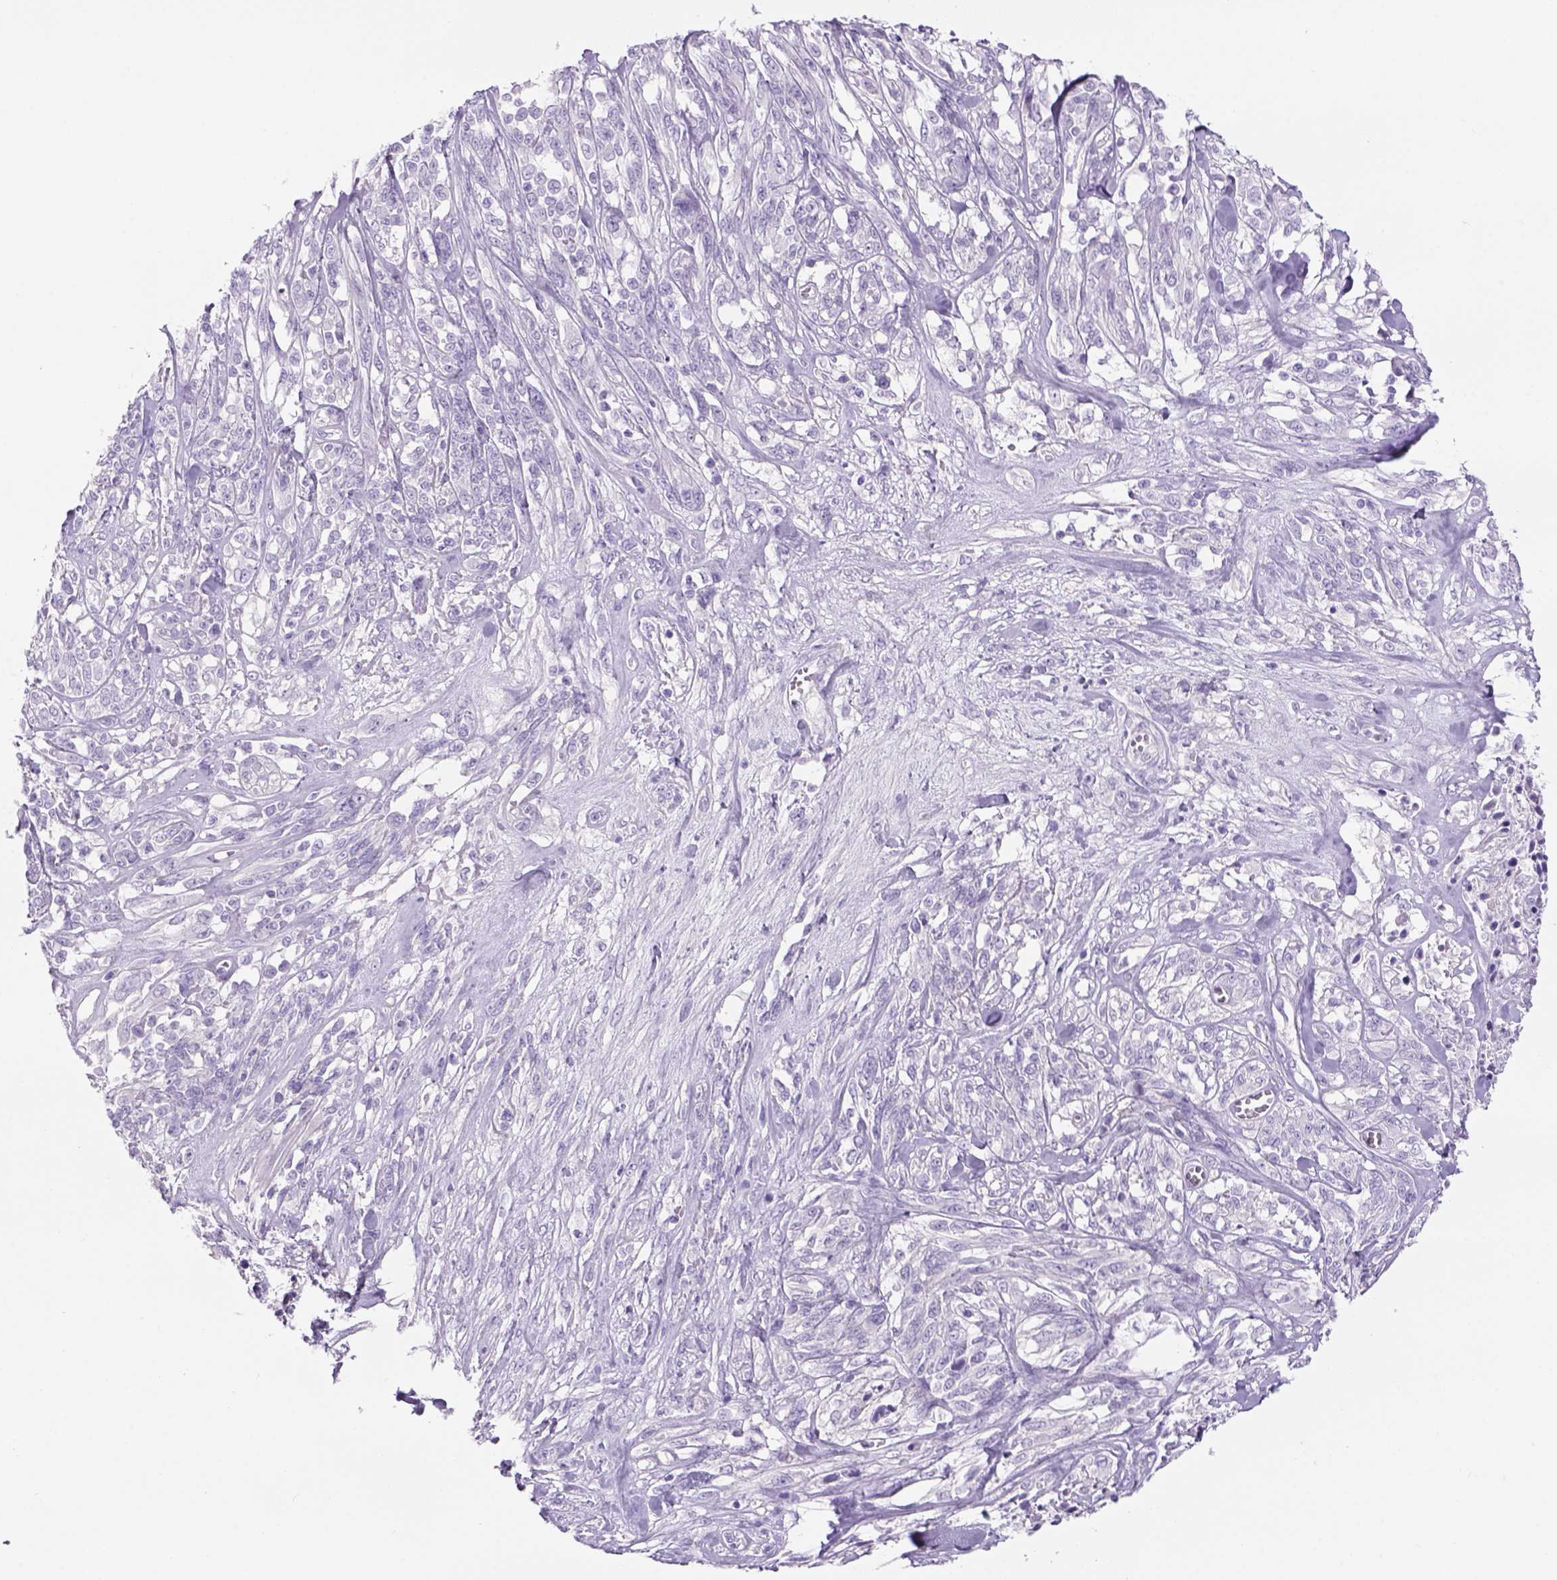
{"staining": {"intensity": "negative", "quantity": "none", "location": "none"}, "tissue": "melanoma", "cell_type": "Tumor cells", "image_type": "cancer", "snomed": [{"axis": "morphology", "description": "Malignant melanoma, NOS"}, {"axis": "topography", "description": "Skin"}], "caption": "A histopathology image of human malignant melanoma is negative for staining in tumor cells.", "gene": "TENM4", "patient": {"sex": "female", "age": 91}}